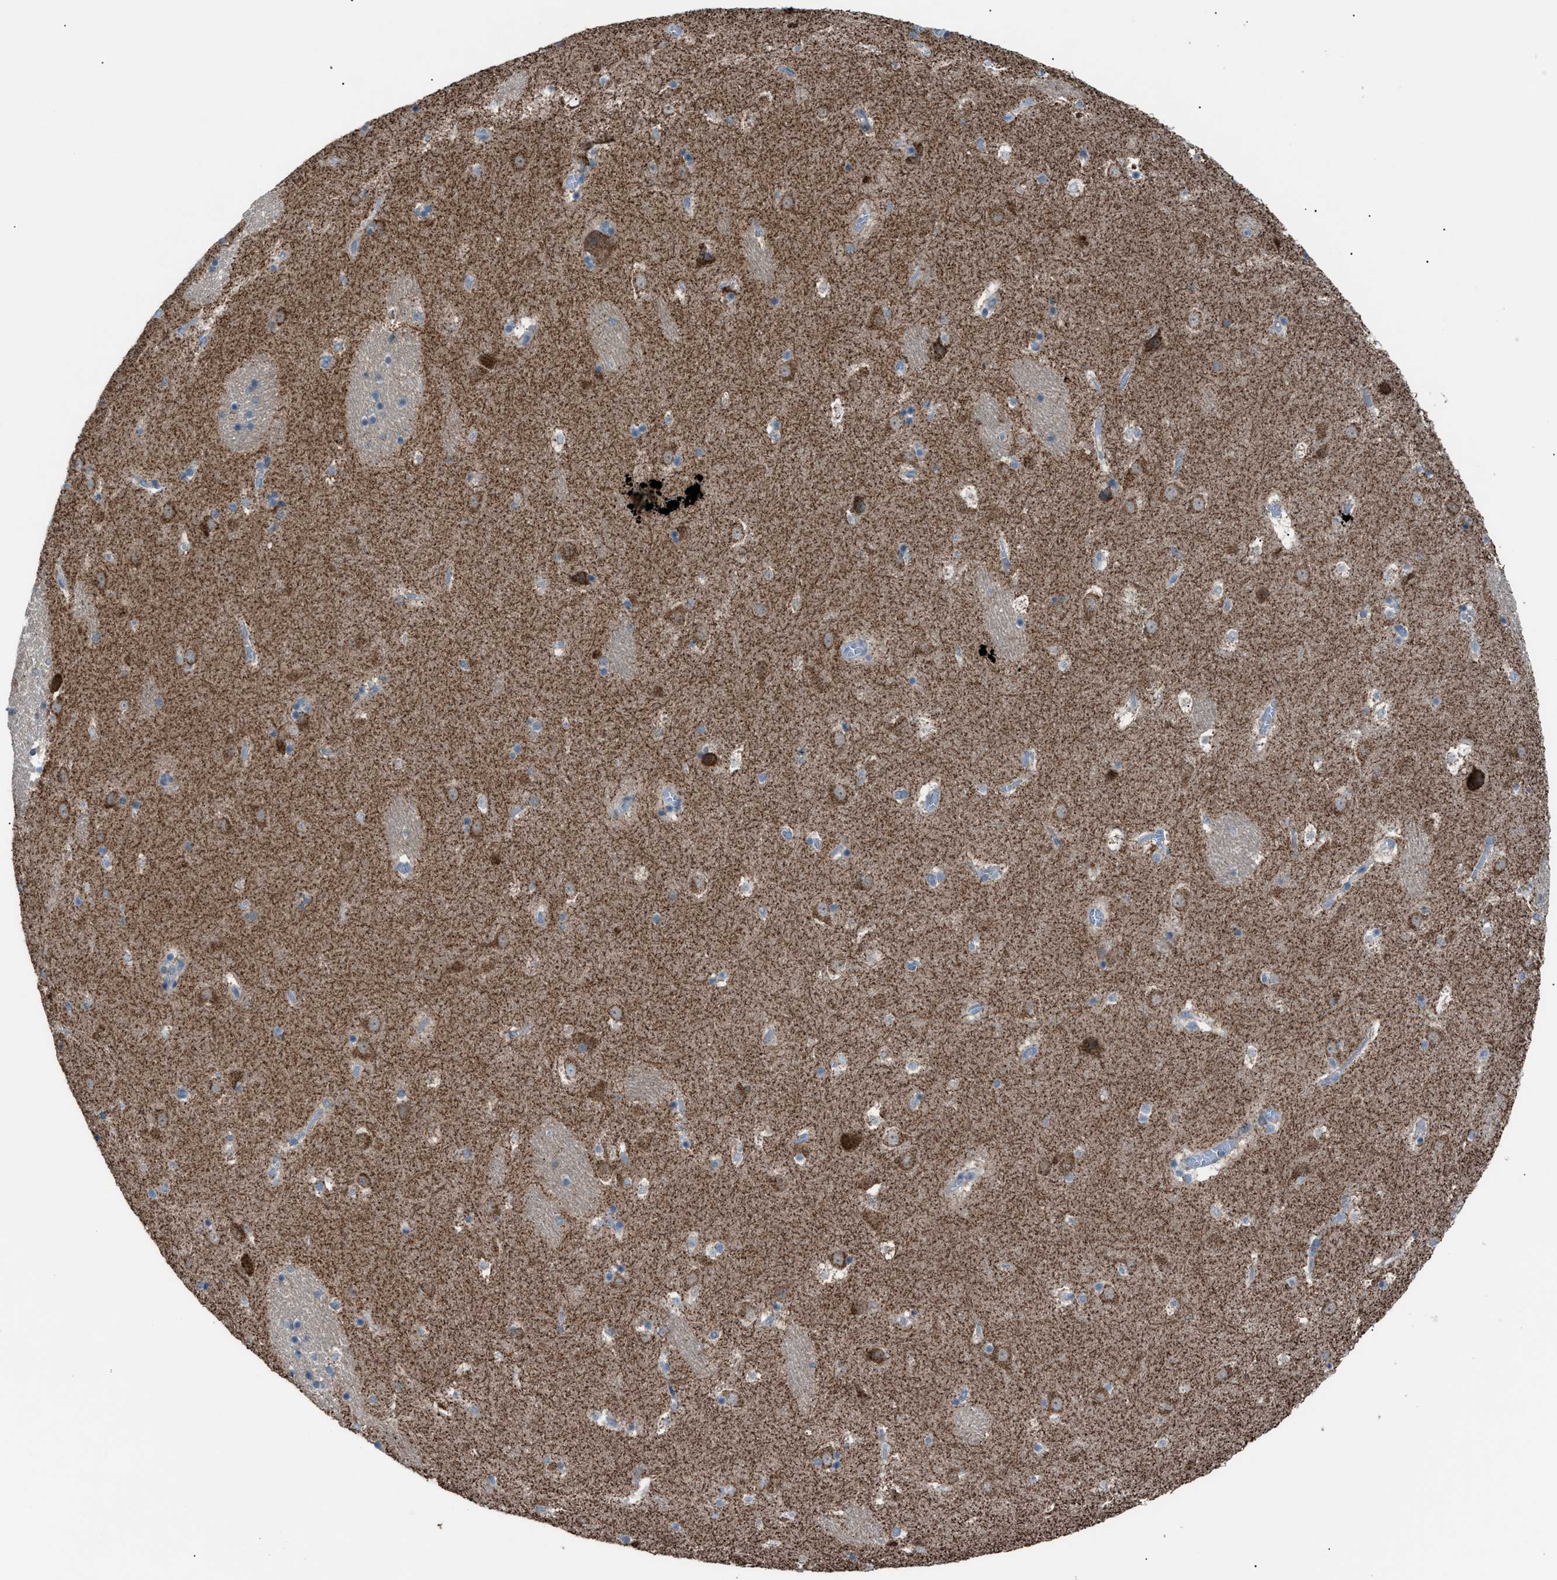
{"staining": {"intensity": "negative", "quantity": "none", "location": "none"}, "tissue": "caudate", "cell_type": "Glial cells", "image_type": "normal", "snomed": [{"axis": "morphology", "description": "Normal tissue, NOS"}, {"axis": "topography", "description": "Lateral ventricle wall"}], "caption": "High power microscopy image of an immunohistochemistry image of unremarkable caudate, revealing no significant expression in glial cells. (Immunohistochemistry (ihc), brightfield microscopy, high magnification).", "gene": "SRM", "patient": {"sex": "male", "age": 45}}